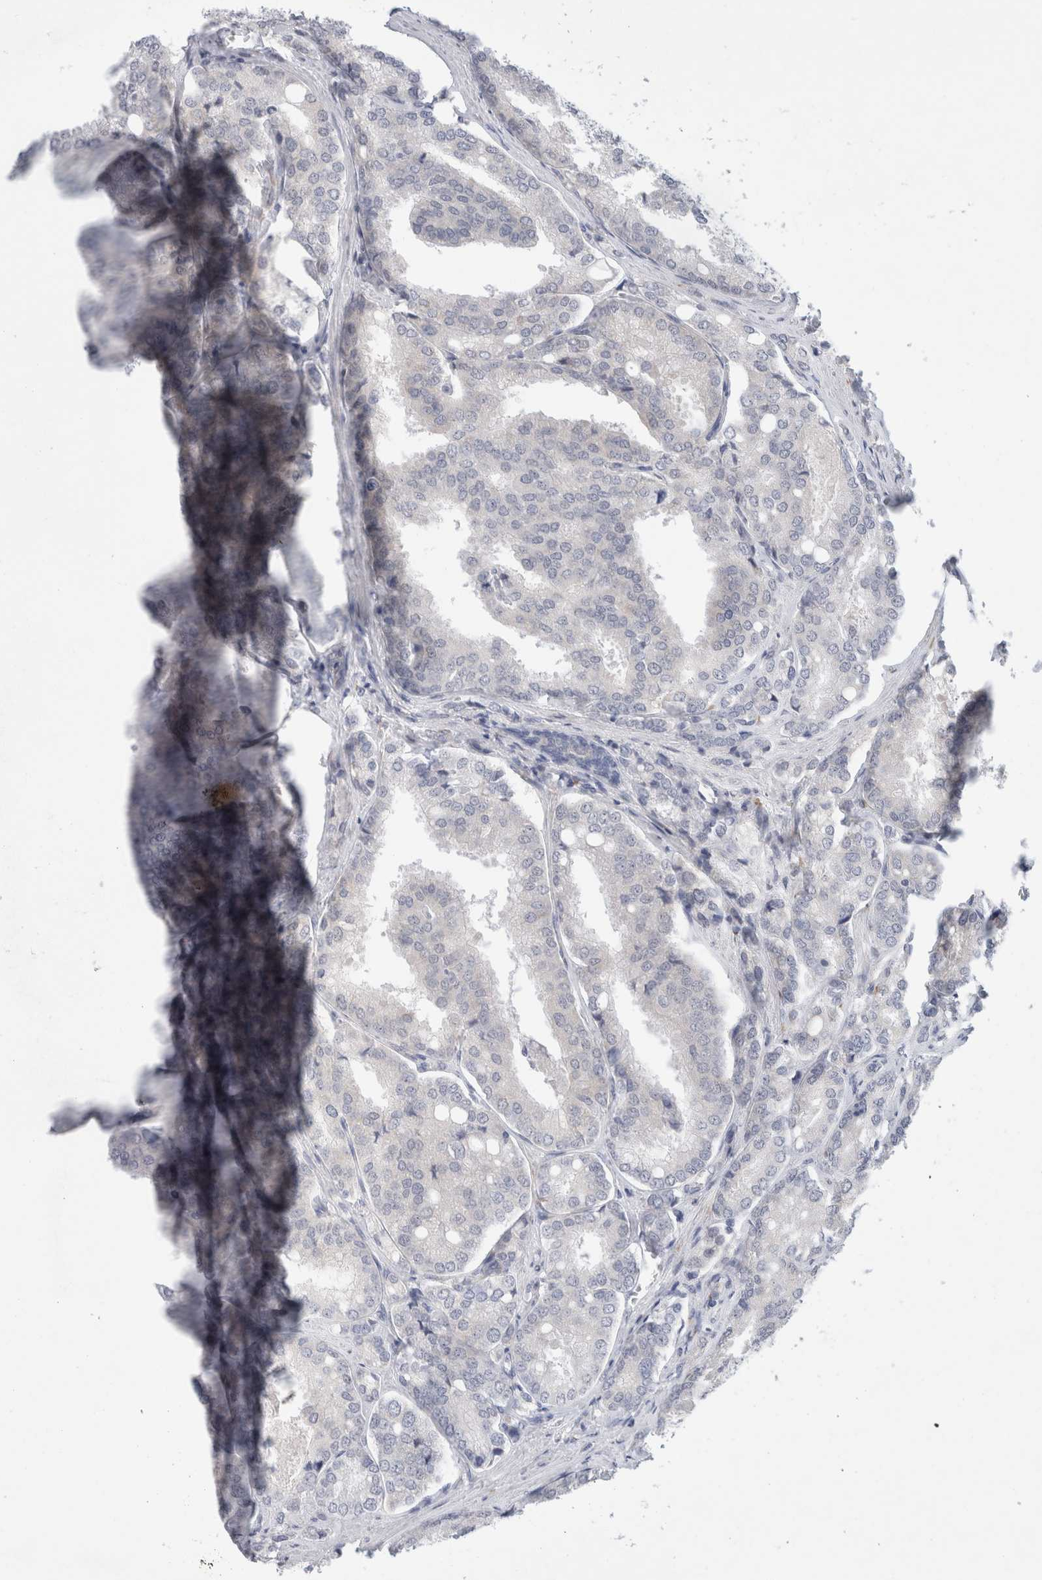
{"staining": {"intensity": "negative", "quantity": "none", "location": "none"}, "tissue": "prostate cancer", "cell_type": "Tumor cells", "image_type": "cancer", "snomed": [{"axis": "morphology", "description": "Adenocarcinoma, High grade"}, {"axis": "topography", "description": "Prostate"}], "caption": "Immunohistochemical staining of prostate high-grade adenocarcinoma shows no significant expression in tumor cells.", "gene": "TRMT1L", "patient": {"sex": "male", "age": 50}}